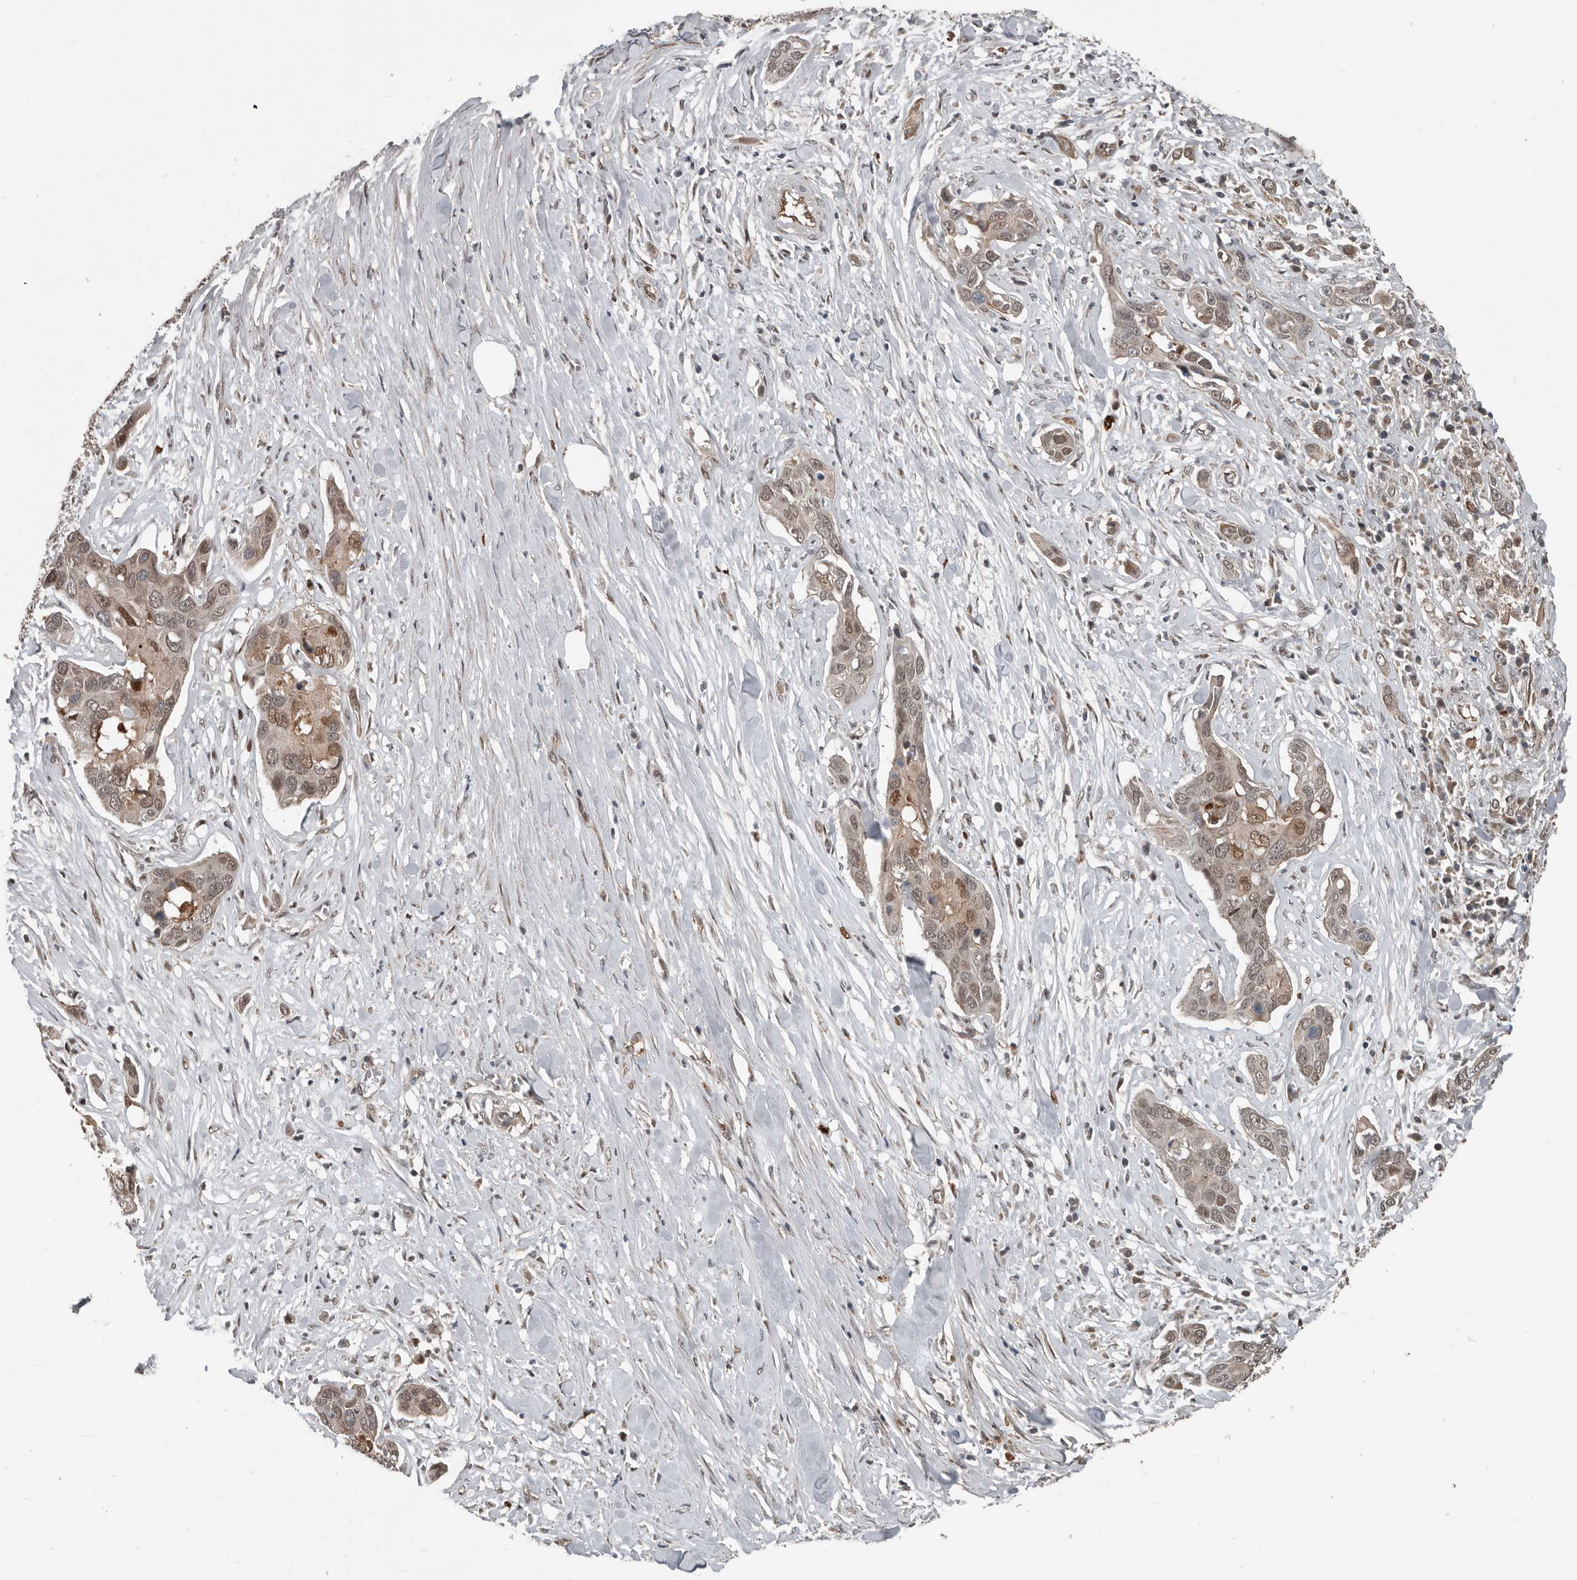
{"staining": {"intensity": "moderate", "quantity": ">75%", "location": "cytoplasmic/membranous,nuclear"}, "tissue": "pancreatic cancer", "cell_type": "Tumor cells", "image_type": "cancer", "snomed": [{"axis": "morphology", "description": "Adenocarcinoma, NOS"}, {"axis": "topography", "description": "Pancreas"}], "caption": "Immunohistochemical staining of human pancreatic adenocarcinoma displays medium levels of moderate cytoplasmic/membranous and nuclear expression in approximately >75% of tumor cells.", "gene": "YOD1", "patient": {"sex": "female", "age": 60}}